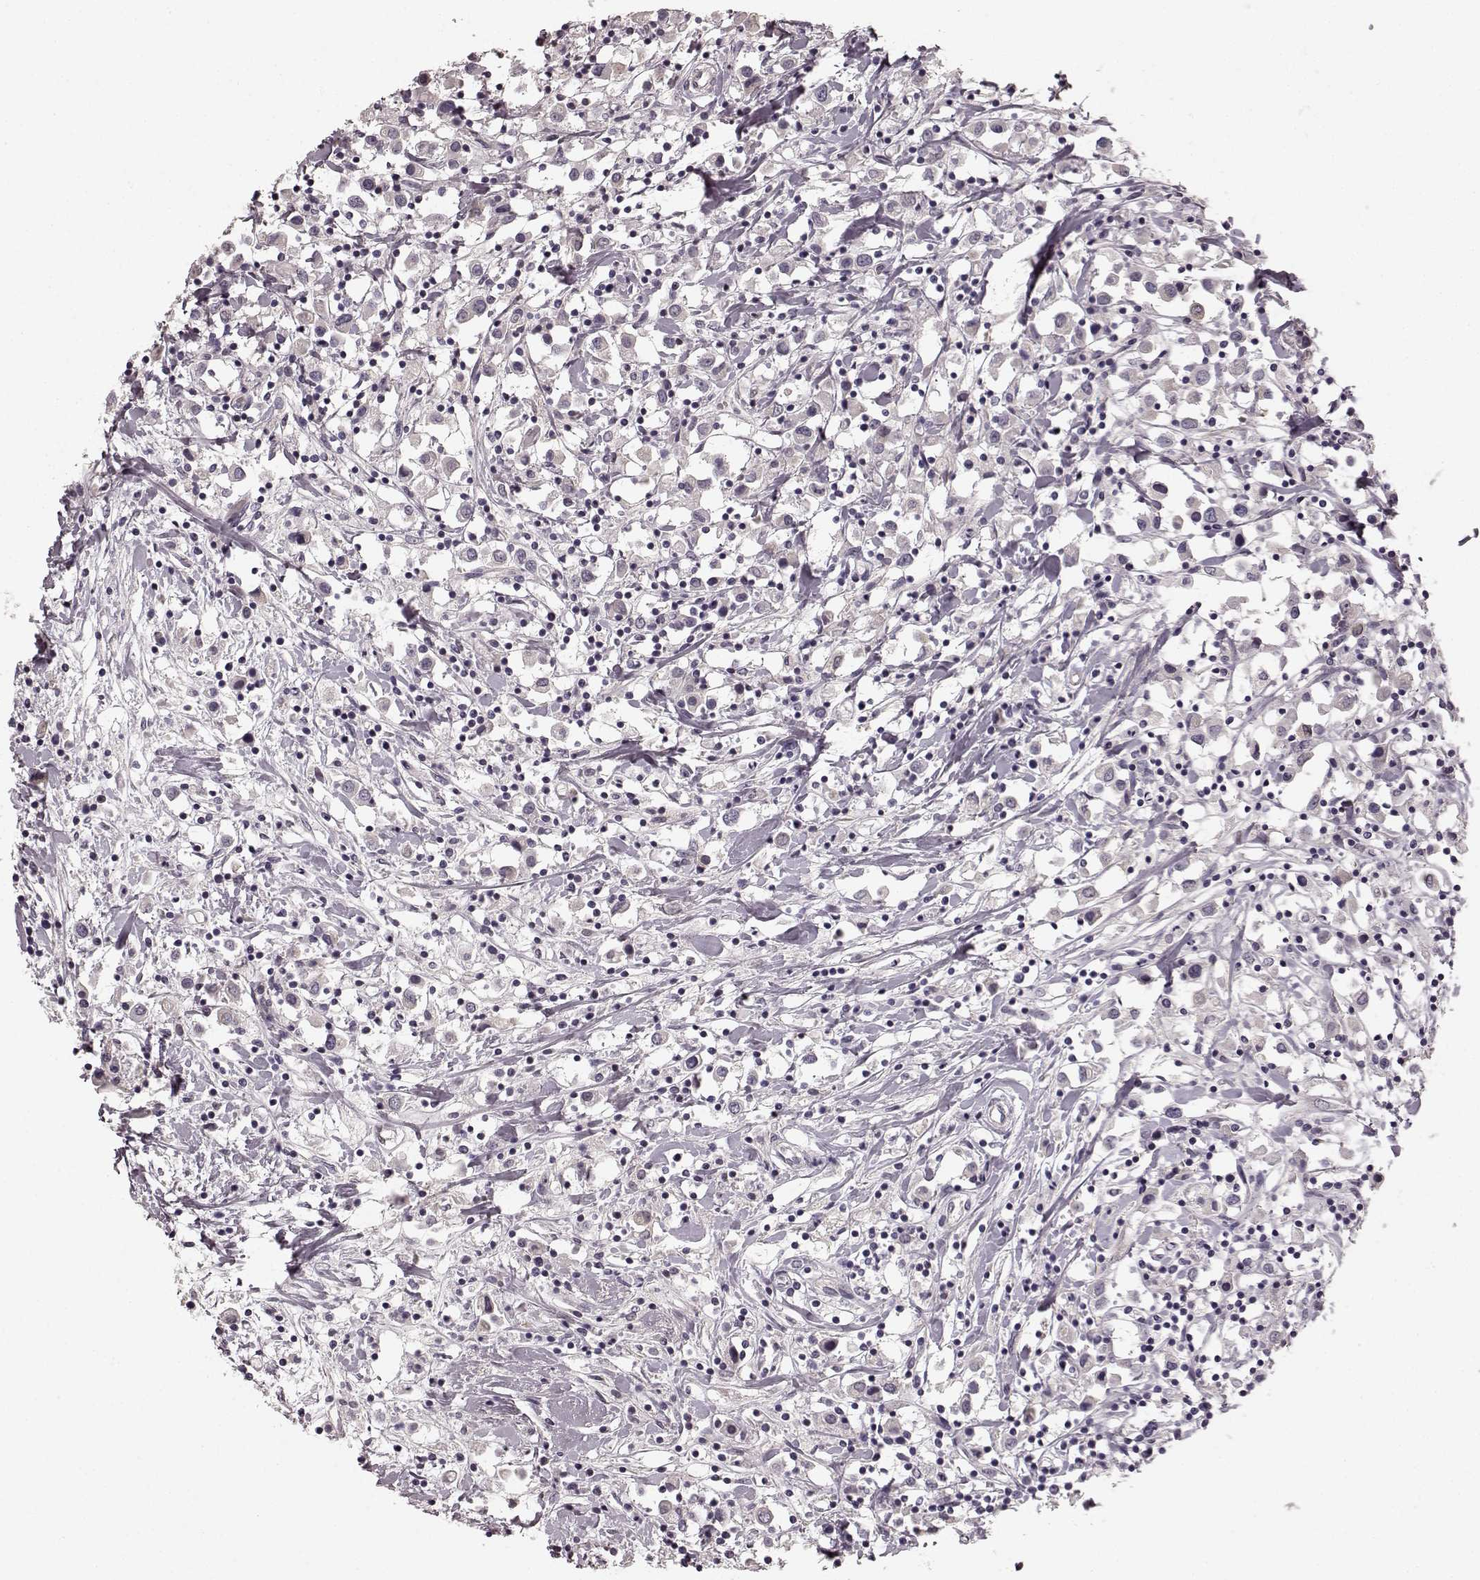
{"staining": {"intensity": "negative", "quantity": "none", "location": "none"}, "tissue": "breast cancer", "cell_type": "Tumor cells", "image_type": "cancer", "snomed": [{"axis": "morphology", "description": "Duct carcinoma"}, {"axis": "topography", "description": "Breast"}], "caption": "Immunohistochemistry histopathology image of human breast cancer (invasive ductal carcinoma) stained for a protein (brown), which reveals no staining in tumor cells. (DAB immunohistochemistry (IHC) with hematoxylin counter stain).", "gene": "PRKCE", "patient": {"sex": "female", "age": 61}}